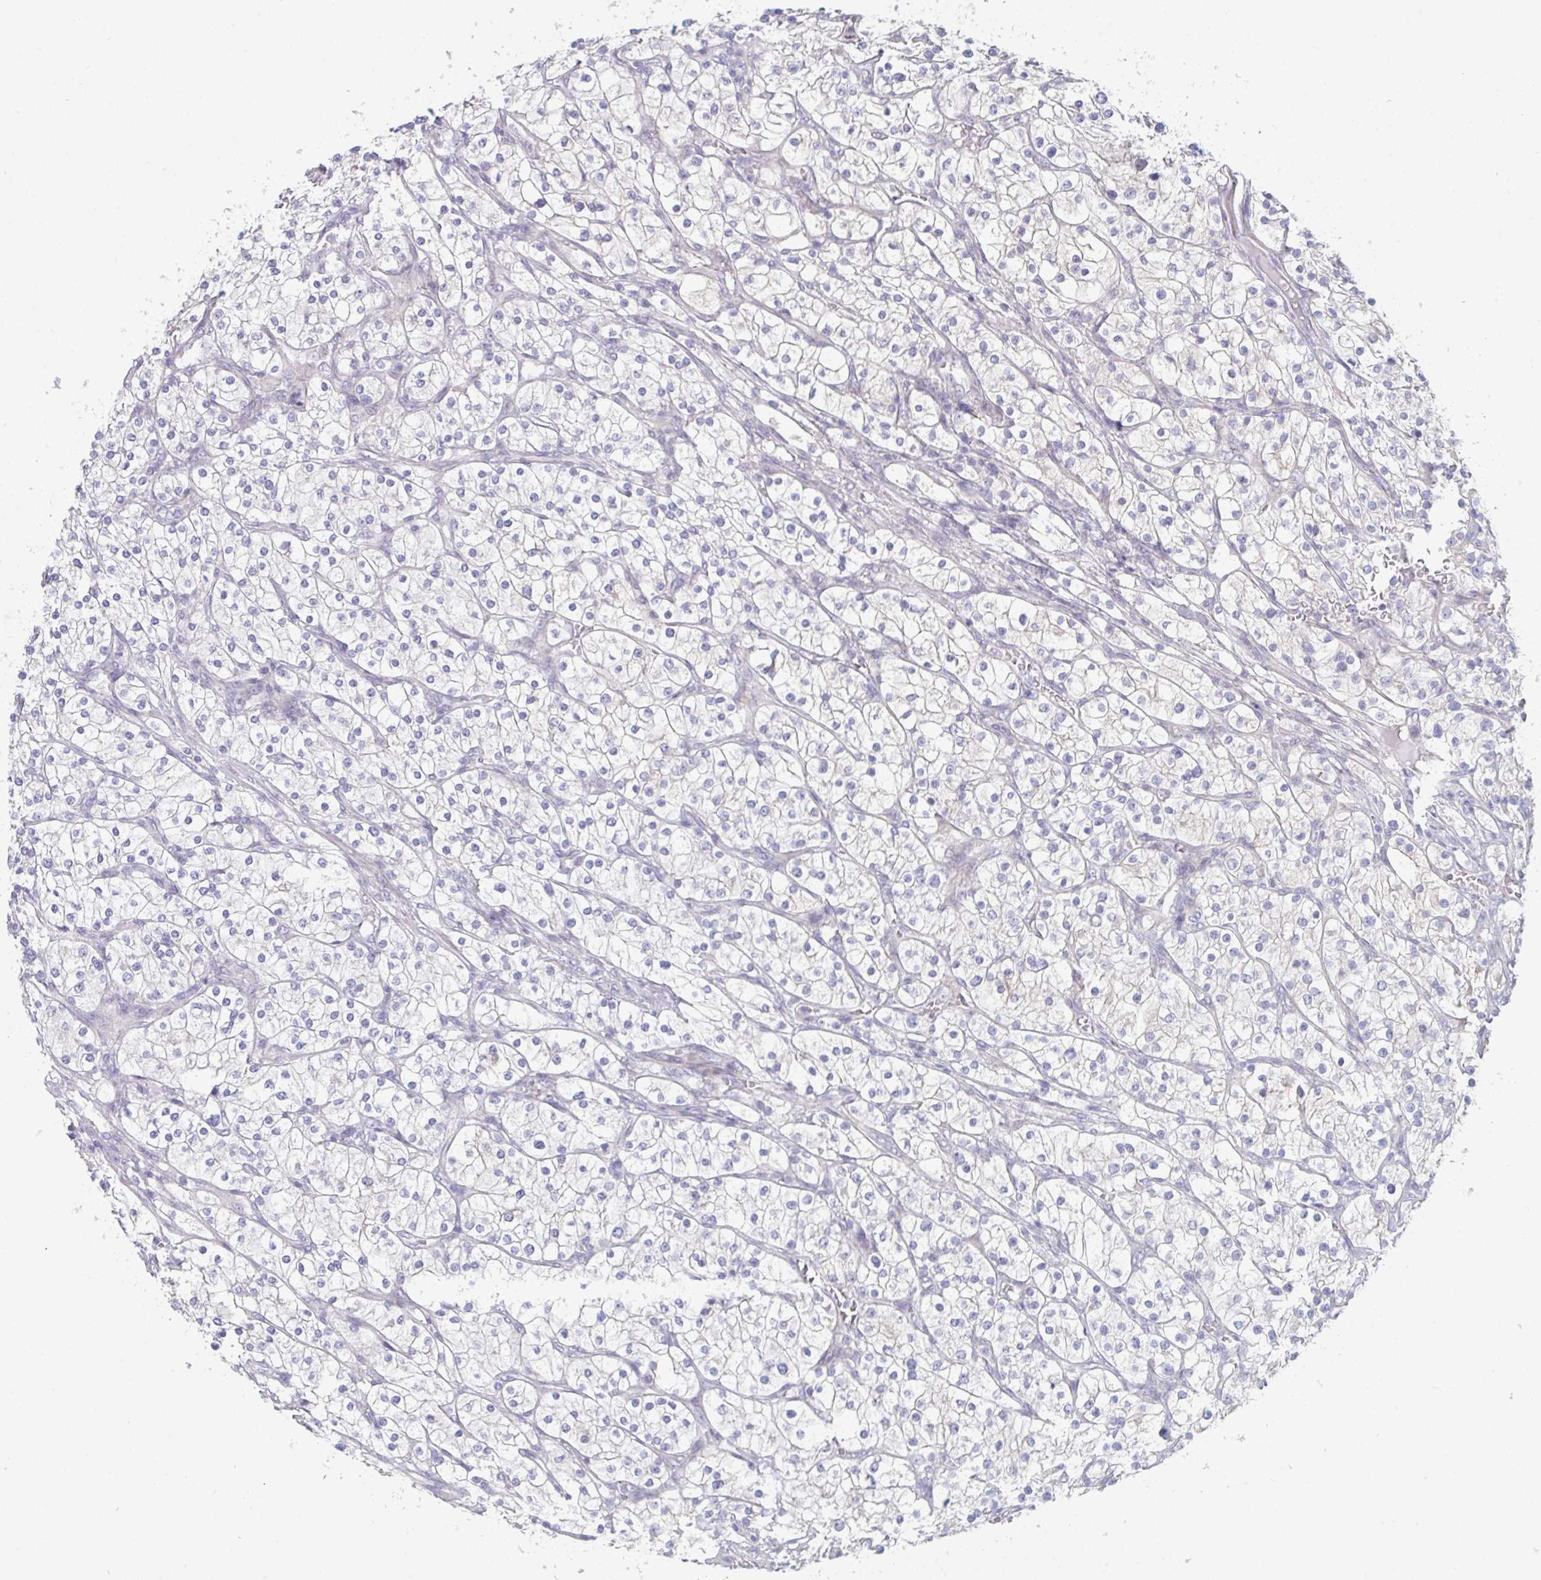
{"staining": {"intensity": "negative", "quantity": "none", "location": "none"}, "tissue": "renal cancer", "cell_type": "Tumor cells", "image_type": "cancer", "snomed": [{"axis": "morphology", "description": "Adenocarcinoma, NOS"}, {"axis": "topography", "description": "Kidney"}], "caption": "DAB (3,3'-diaminobenzidine) immunohistochemical staining of human renal cancer (adenocarcinoma) exhibits no significant expression in tumor cells. (DAB (3,3'-diaminobenzidine) immunohistochemistry (IHC) visualized using brightfield microscopy, high magnification).", "gene": "PTPRD", "patient": {"sex": "male", "age": 80}}